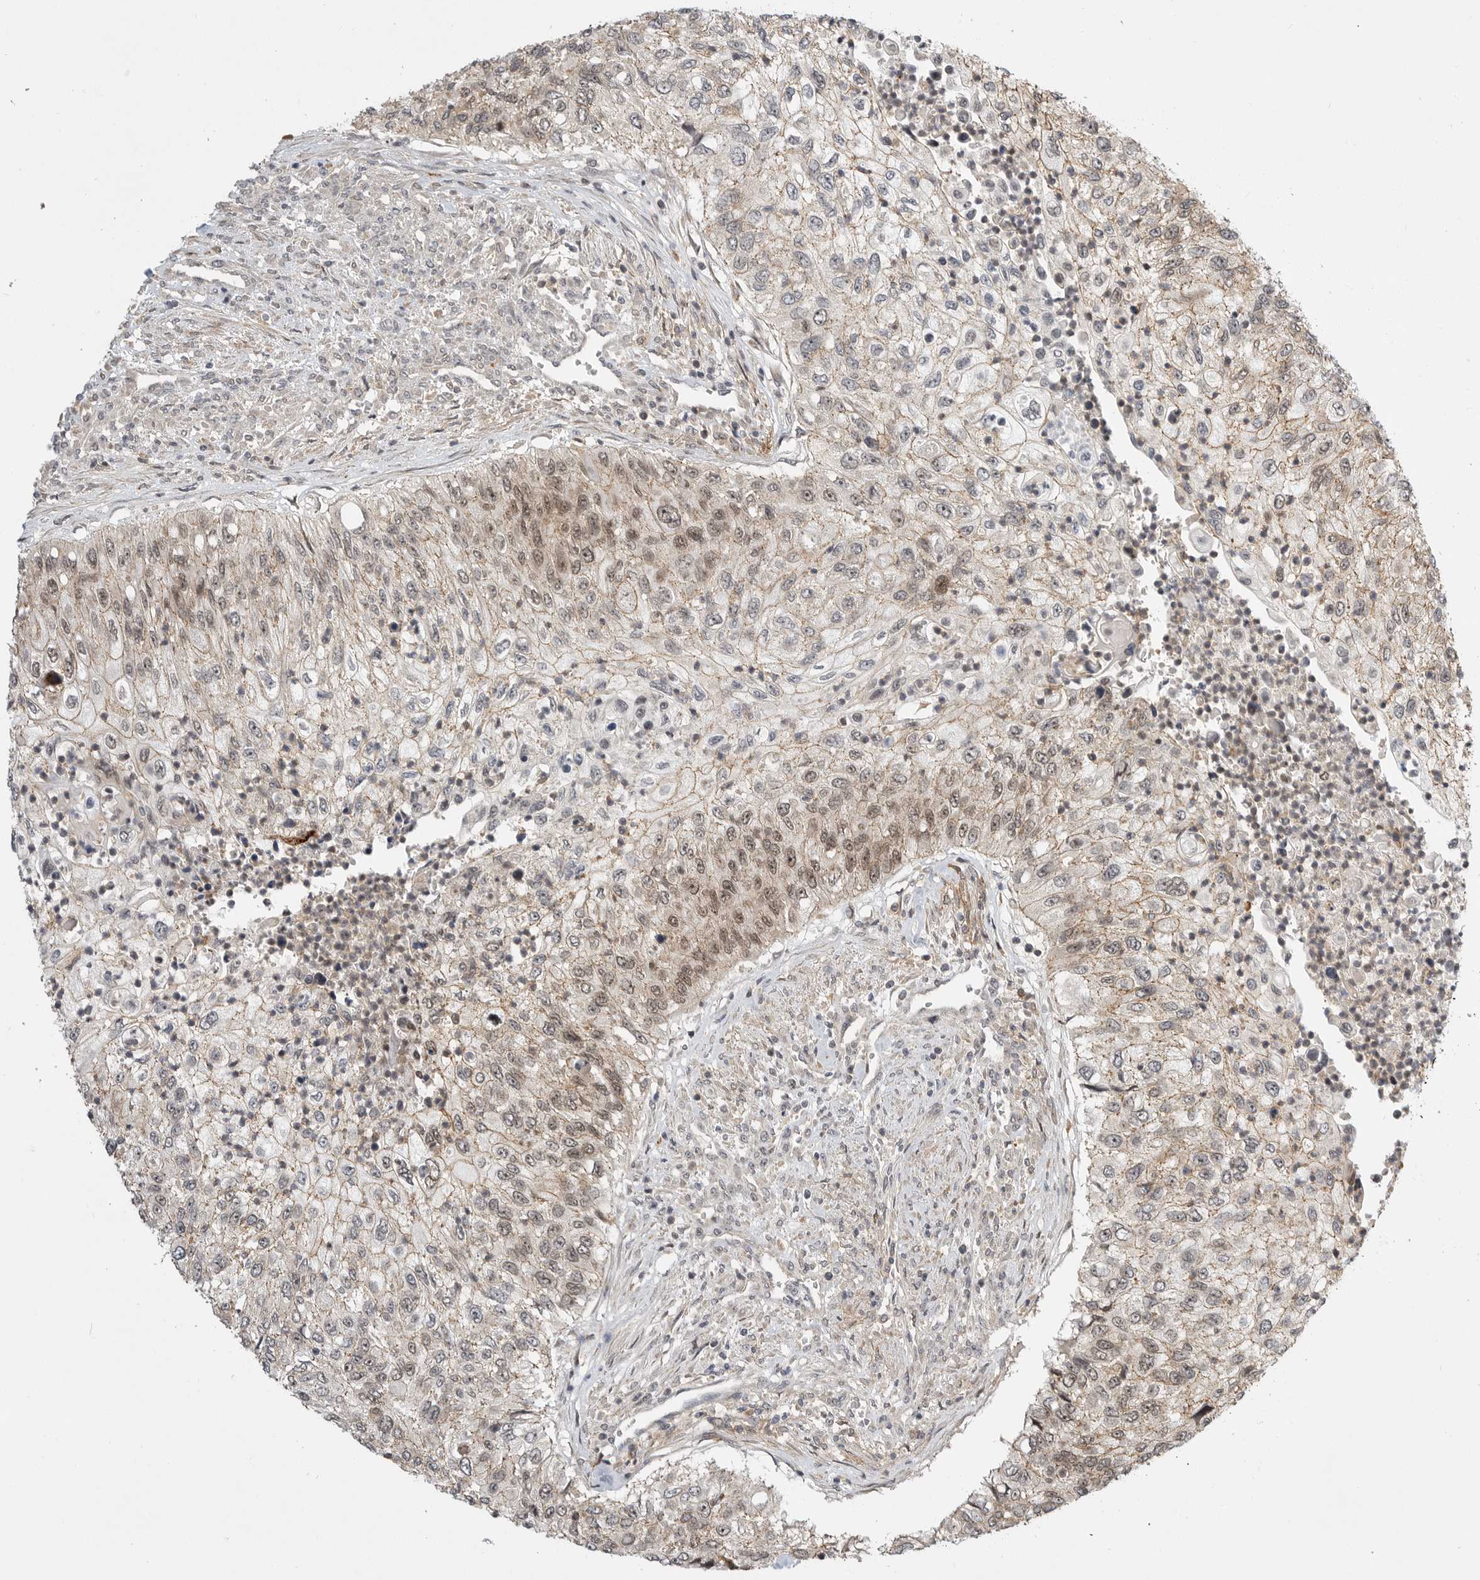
{"staining": {"intensity": "weak", "quantity": ">75%", "location": "cytoplasmic/membranous,nuclear"}, "tissue": "urothelial cancer", "cell_type": "Tumor cells", "image_type": "cancer", "snomed": [{"axis": "morphology", "description": "Urothelial carcinoma, High grade"}, {"axis": "topography", "description": "Urinary bladder"}], "caption": "Urothelial cancer stained with a protein marker demonstrates weak staining in tumor cells.", "gene": "CSNK1G3", "patient": {"sex": "female", "age": 60}}